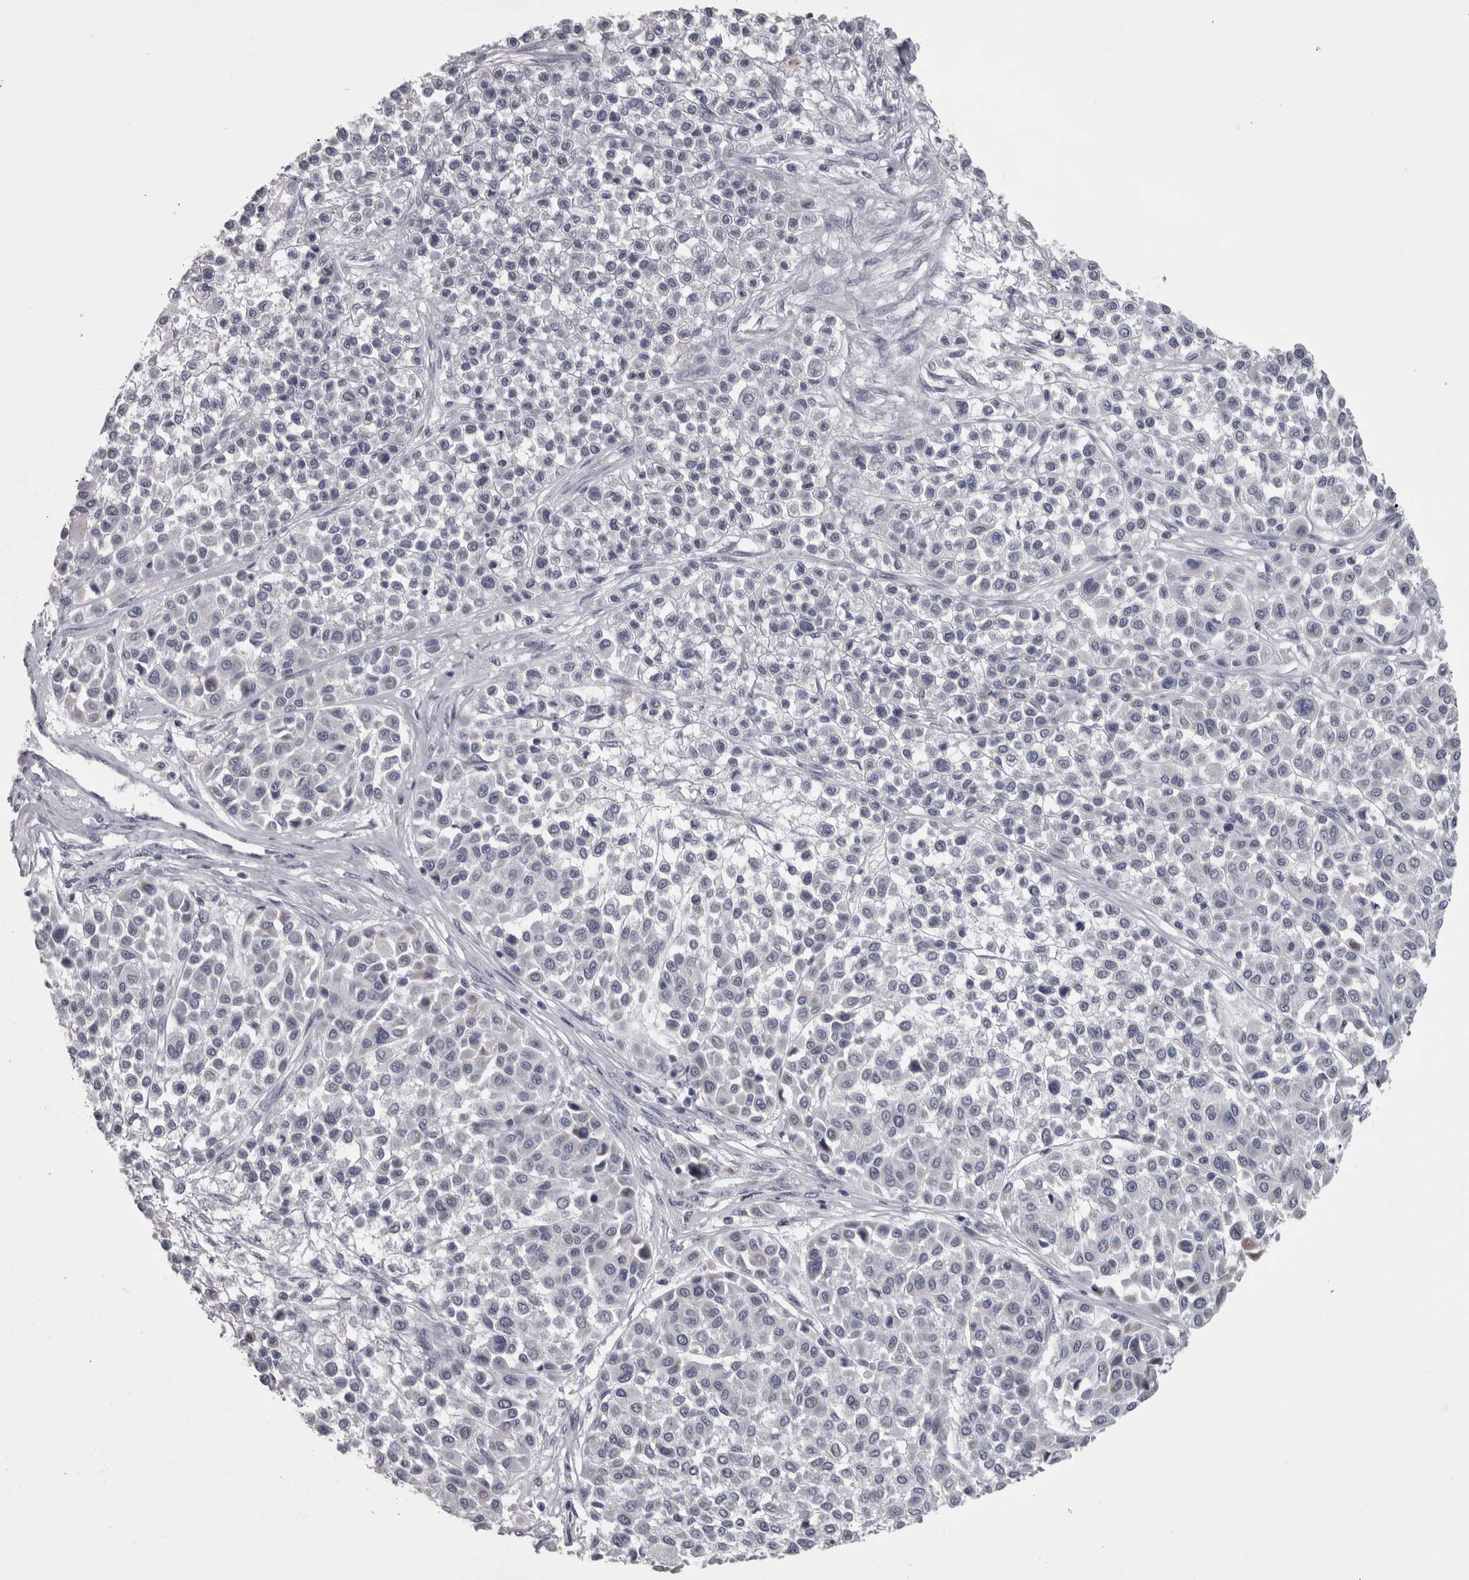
{"staining": {"intensity": "negative", "quantity": "none", "location": "none"}, "tissue": "melanoma", "cell_type": "Tumor cells", "image_type": "cancer", "snomed": [{"axis": "morphology", "description": "Malignant melanoma, Metastatic site"}, {"axis": "topography", "description": "Soft tissue"}], "caption": "Tumor cells show no significant positivity in melanoma.", "gene": "DBT", "patient": {"sex": "male", "age": 41}}